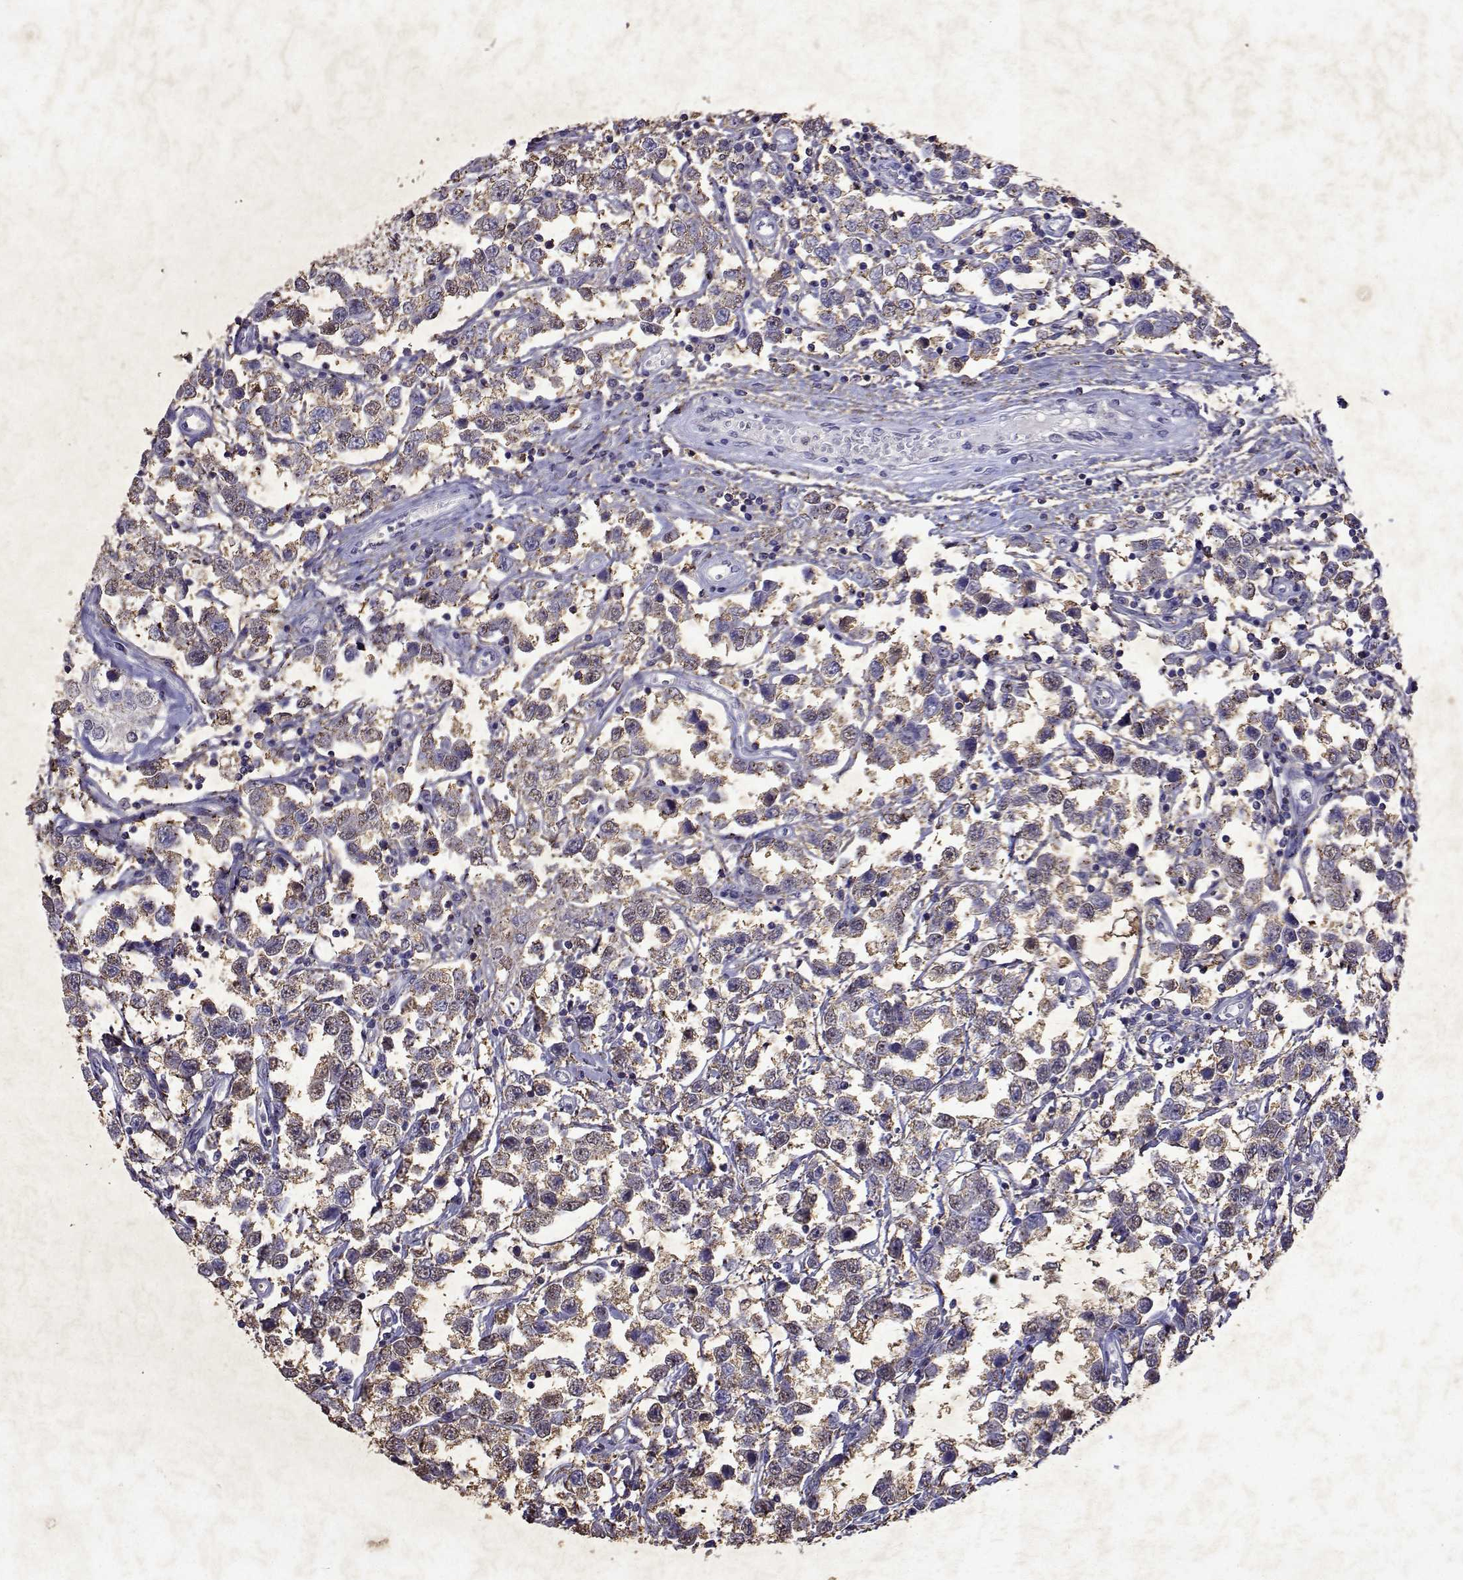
{"staining": {"intensity": "moderate", "quantity": "25%-75%", "location": "cytoplasmic/membranous"}, "tissue": "testis cancer", "cell_type": "Tumor cells", "image_type": "cancer", "snomed": [{"axis": "morphology", "description": "Seminoma, NOS"}, {"axis": "topography", "description": "Testis"}], "caption": "Seminoma (testis) was stained to show a protein in brown. There is medium levels of moderate cytoplasmic/membranous staining in about 25%-75% of tumor cells.", "gene": "DUSP28", "patient": {"sex": "male", "age": 34}}